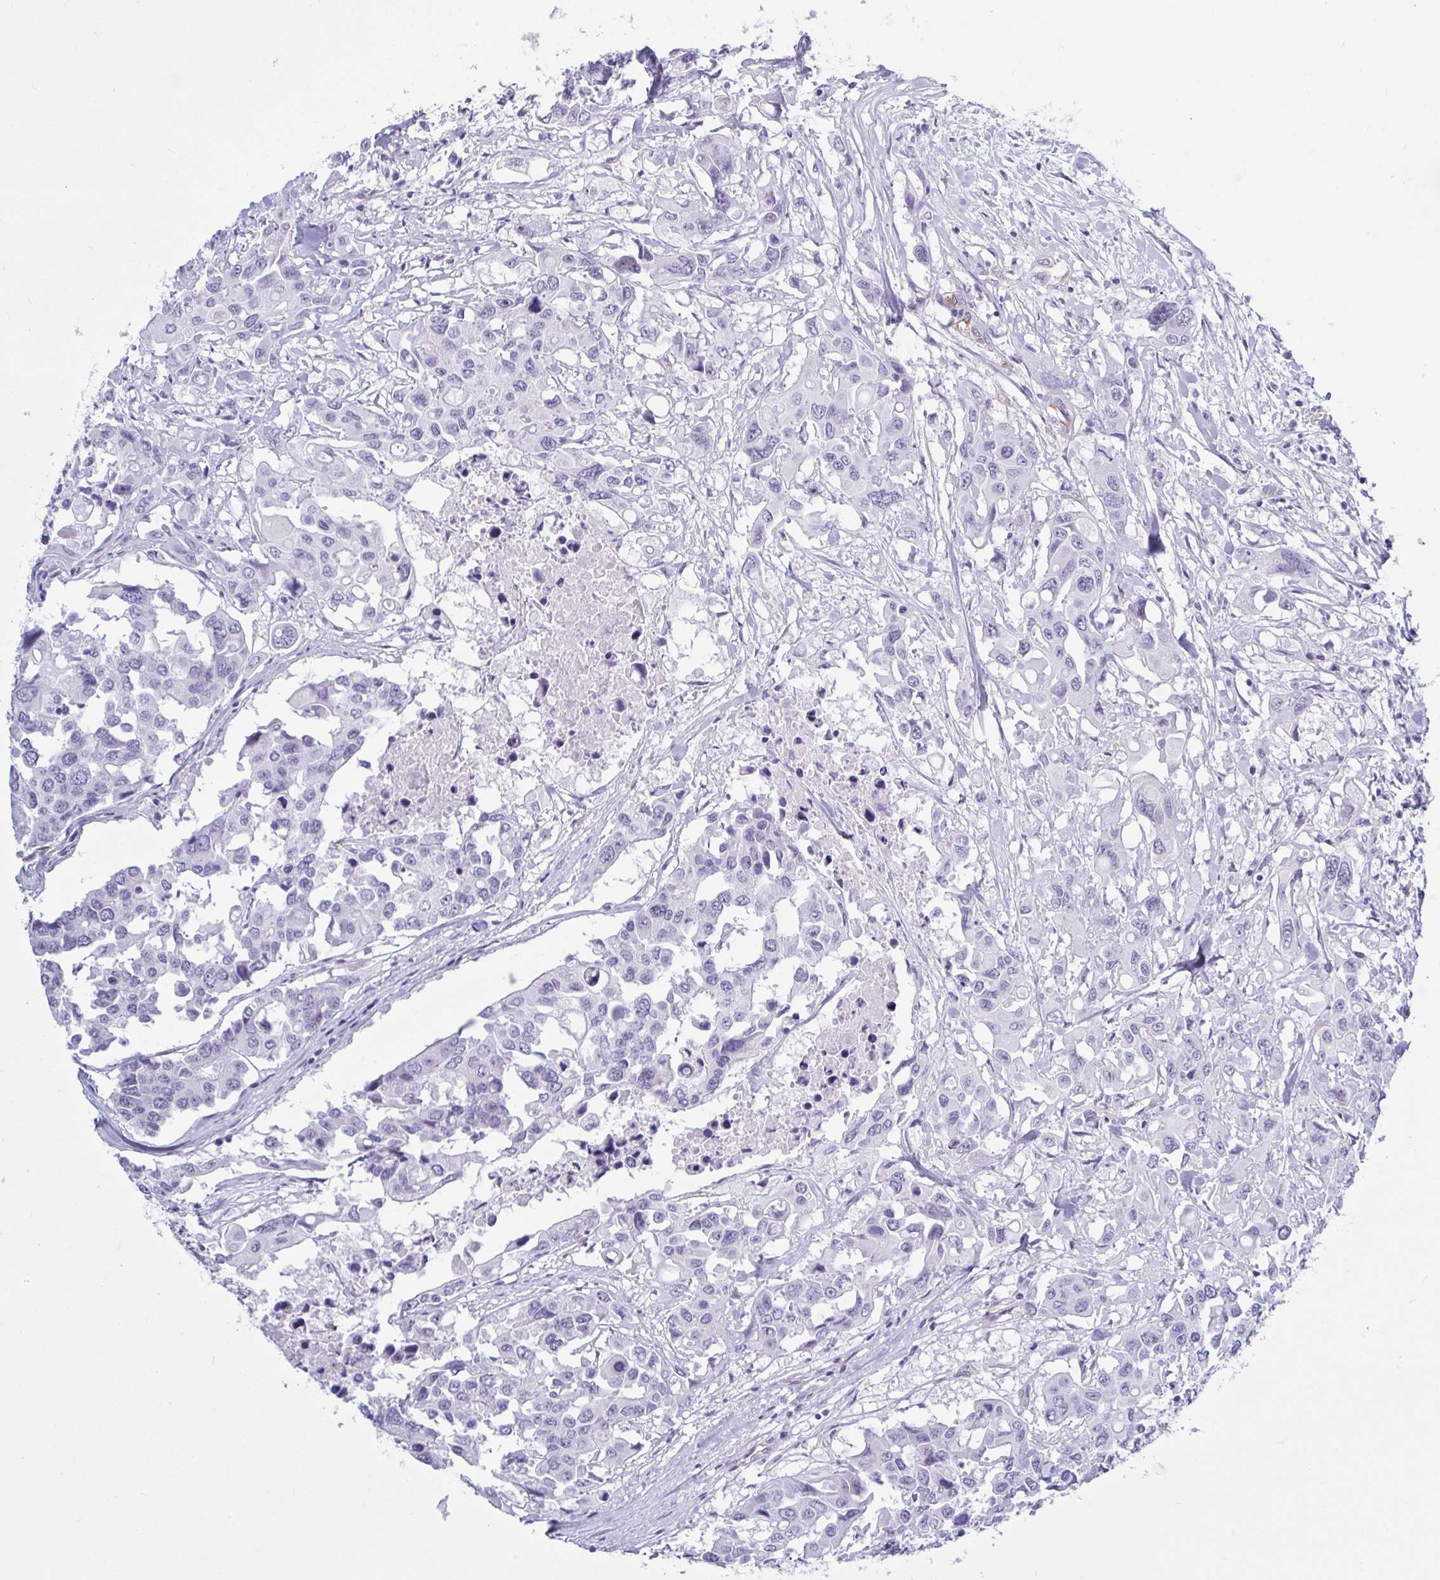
{"staining": {"intensity": "negative", "quantity": "none", "location": "none"}, "tissue": "colorectal cancer", "cell_type": "Tumor cells", "image_type": "cancer", "snomed": [{"axis": "morphology", "description": "Adenocarcinoma, NOS"}, {"axis": "topography", "description": "Colon"}], "caption": "DAB (3,3'-diaminobenzidine) immunohistochemical staining of human colorectal cancer demonstrates no significant positivity in tumor cells.", "gene": "EML1", "patient": {"sex": "male", "age": 77}}